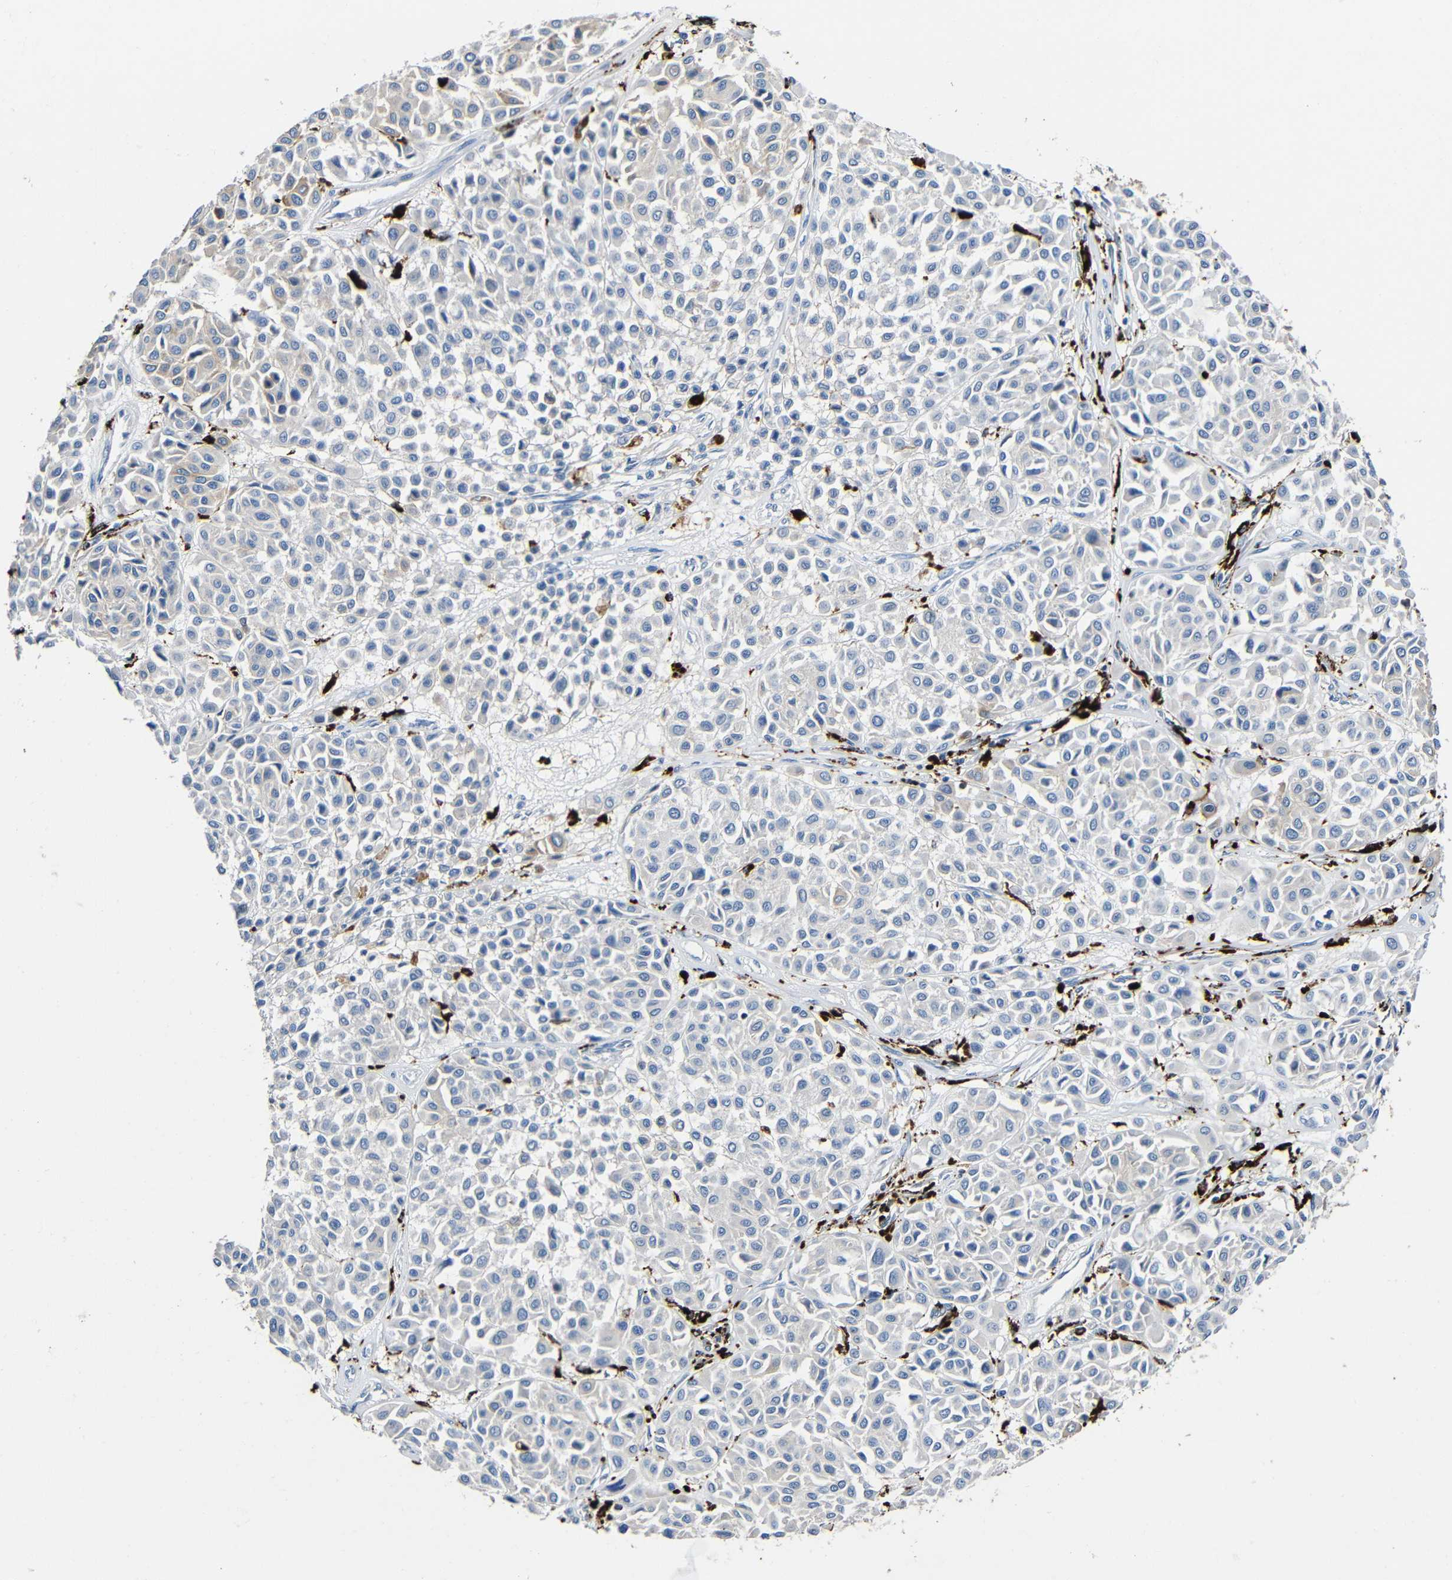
{"staining": {"intensity": "negative", "quantity": "none", "location": "none"}, "tissue": "melanoma", "cell_type": "Tumor cells", "image_type": "cancer", "snomed": [{"axis": "morphology", "description": "Malignant melanoma, Metastatic site"}, {"axis": "topography", "description": "Soft tissue"}], "caption": "Tumor cells show no significant staining in malignant melanoma (metastatic site).", "gene": "HLA-DMA", "patient": {"sex": "male", "age": 41}}